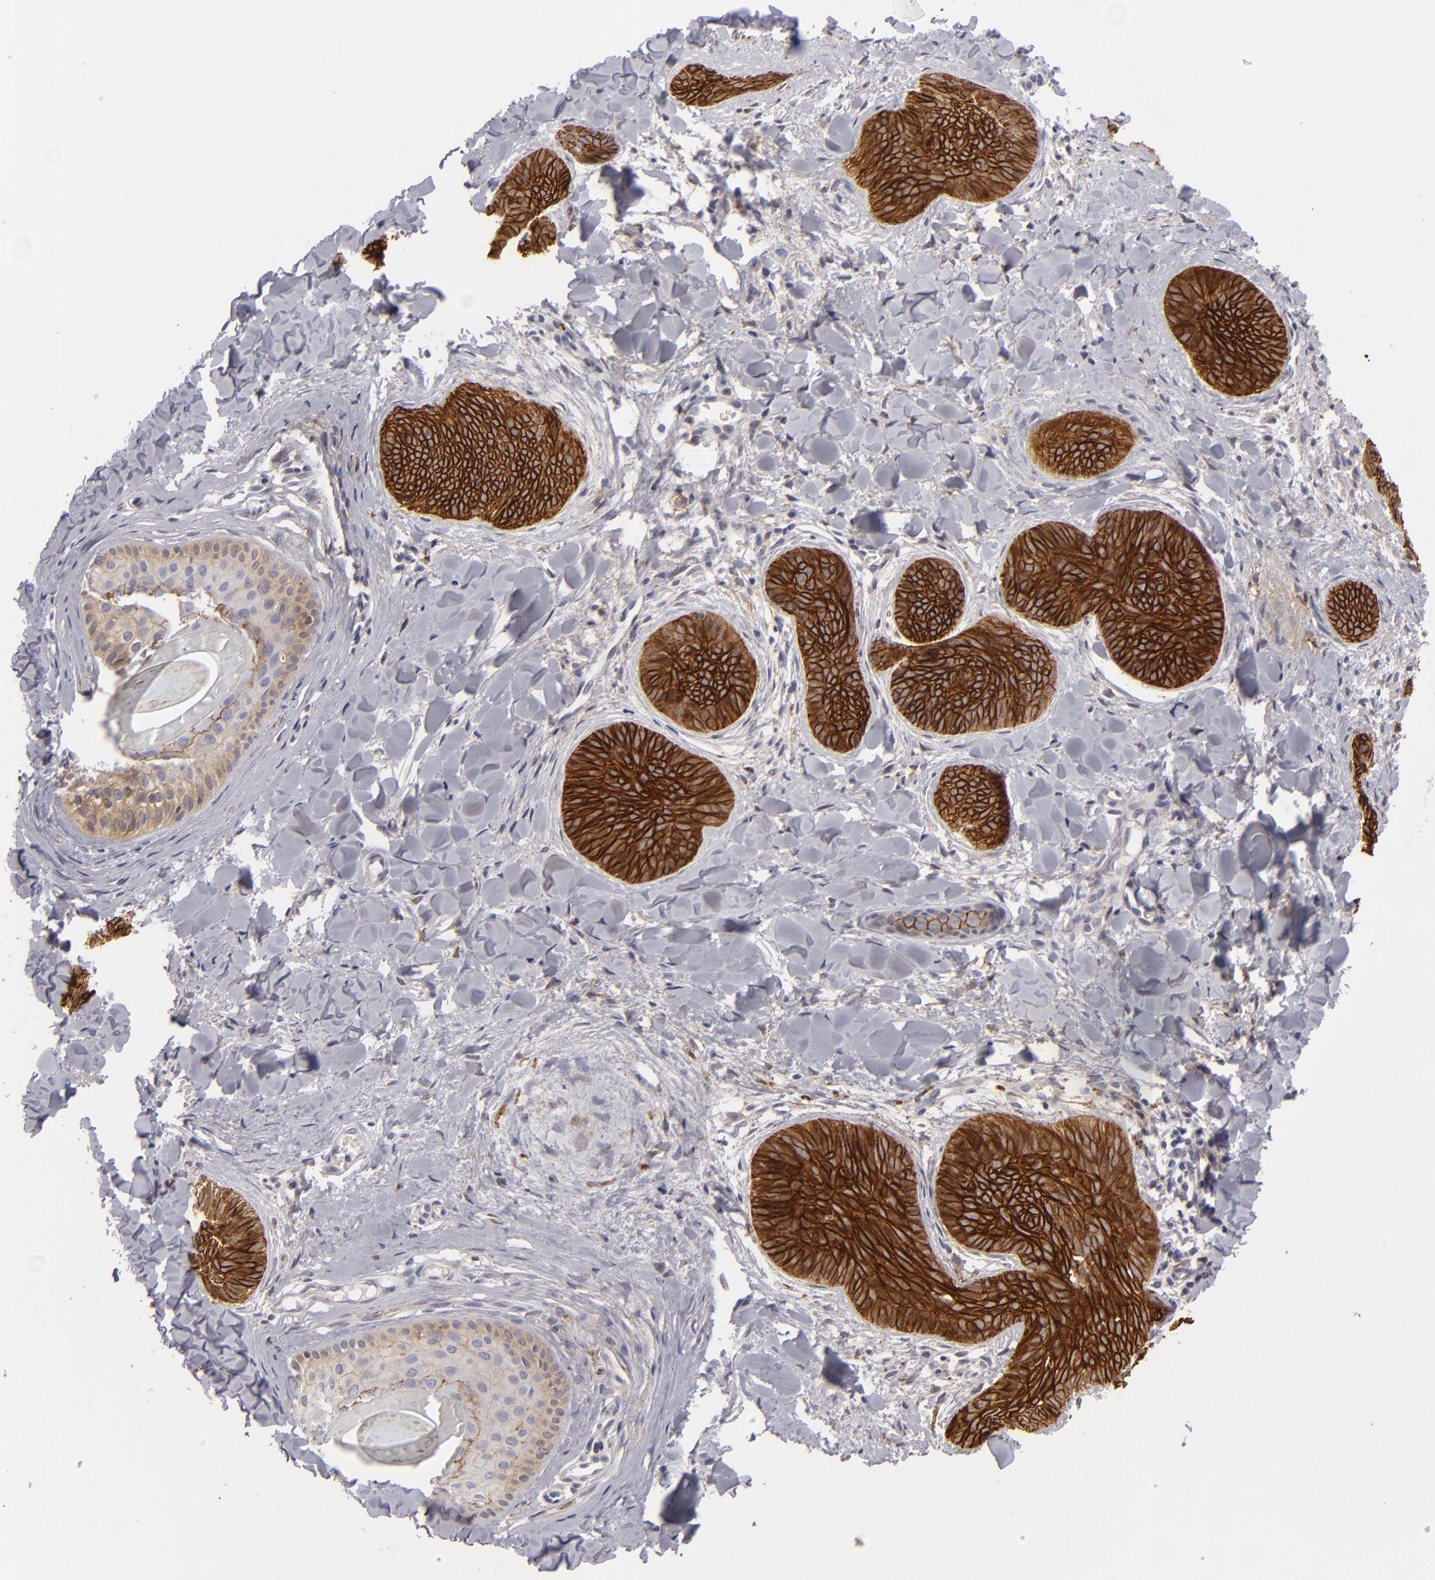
{"staining": {"intensity": "strong", "quantity": ">75%", "location": "cytoplasmic/membranous"}, "tissue": "skin cancer", "cell_type": "Tumor cells", "image_type": "cancer", "snomed": [{"axis": "morphology", "description": "Basal cell carcinoma"}, {"axis": "topography", "description": "Skin"}], "caption": "IHC micrograph of neoplastic tissue: human skin basal cell carcinoma stained using immunohistochemistry (IHC) demonstrates high levels of strong protein expression localized specifically in the cytoplasmic/membranous of tumor cells, appearing as a cytoplasmic/membranous brown color.", "gene": "ALCAM", "patient": {"sex": "female", "age": 81}}